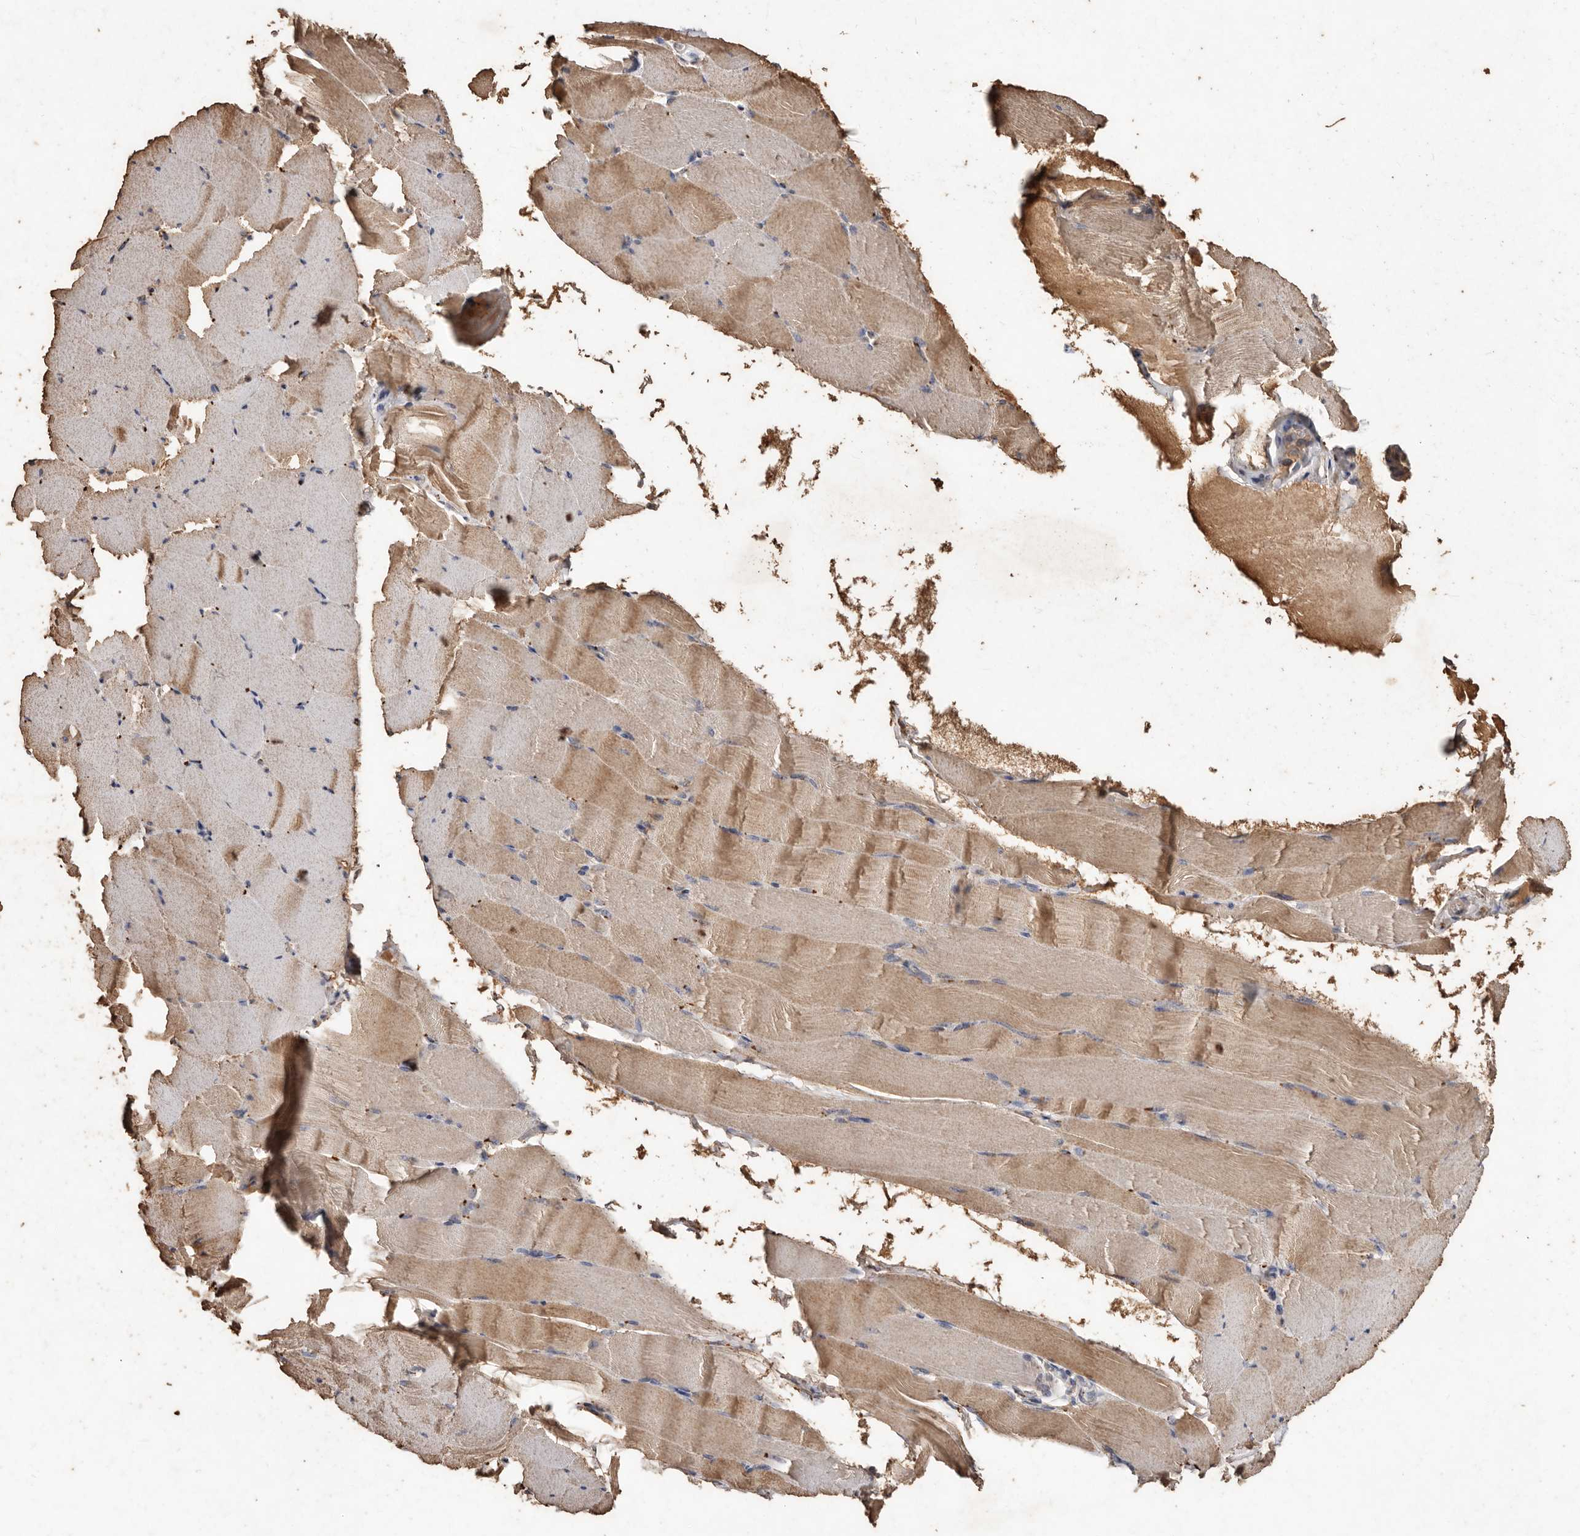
{"staining": {"intensity": "moderate", "quantity": "25%-75%", "location": "cytoplasmic/membranous"}, "tissue": "skeletal muscle", "cell_type": "Myocytes", "image_type": "normal", "snomed": [{"axis": "morphology", "description": "Normal tissue, NOS"}, {"axis": "topography", "description": "Skeletal muscle"}], "caption": "Protein staining displays moderate cytoplasmic/membranous expression in about 25%-75% of myocytes in benign skeletal muscle.", "gene": "FARS2", "patient": {"sex": "male", "age": 62}}